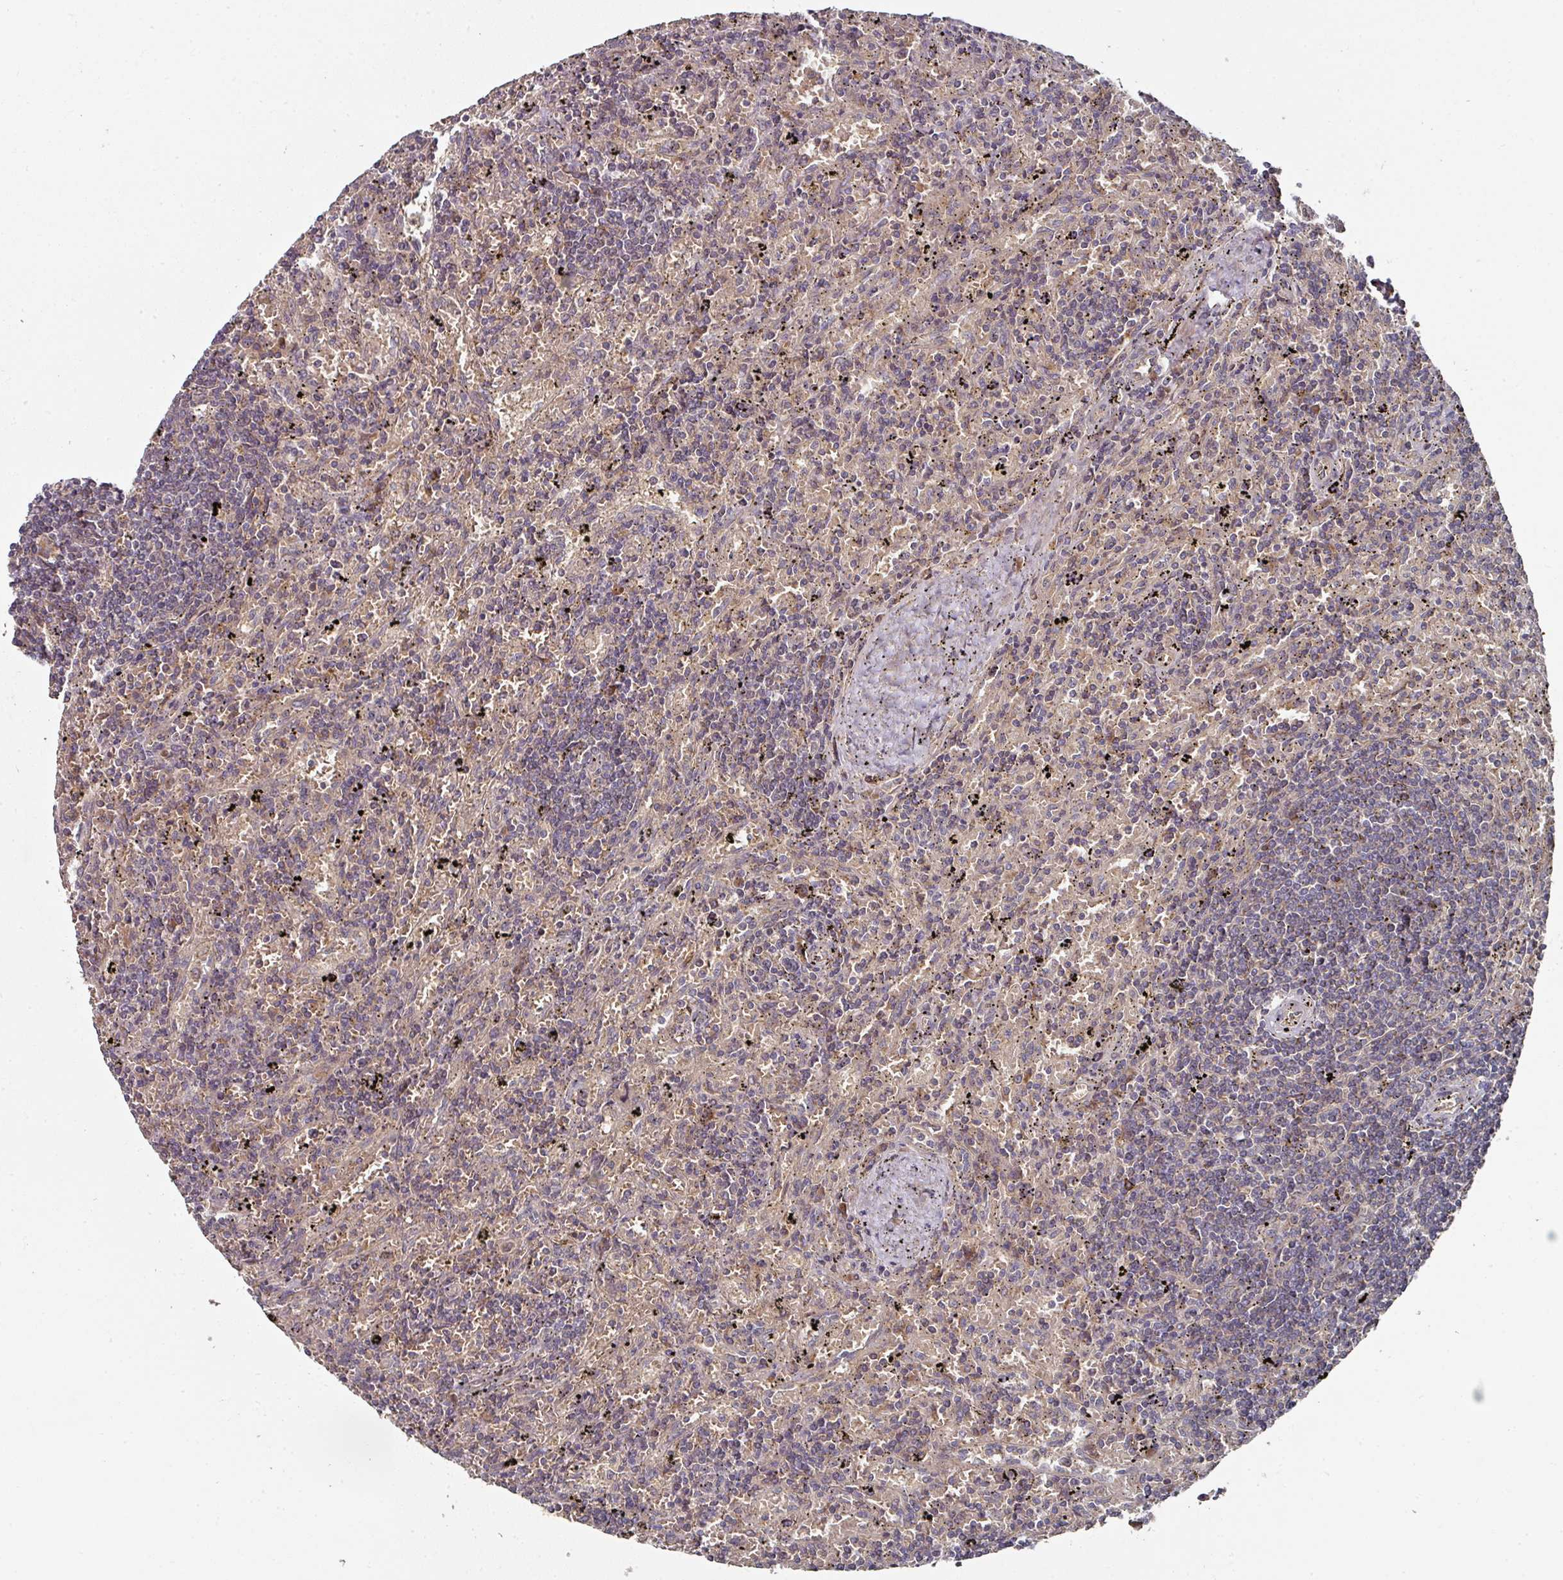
{"staining": {"intensity": "negative", "quantity": "none", "location": "none"}, "tissue": "lymphoma", "cell_type": "Tumor cells", "image_type": "cancer", "snomed": [{"axis": "morphology", "description": "Malignant lymphoma, non-Hodgkin's type, Low grade"}, {"axis": "topography", "description": "Spleen"}], "caption": "Malignant lymphoma, non-Hodgkin's type (low-grade) was stained to show a protein in brown. There is no significant expression in tumor cells.", "gene": "DNAJC7", "patient": {"sex": "male", "age": 76}}